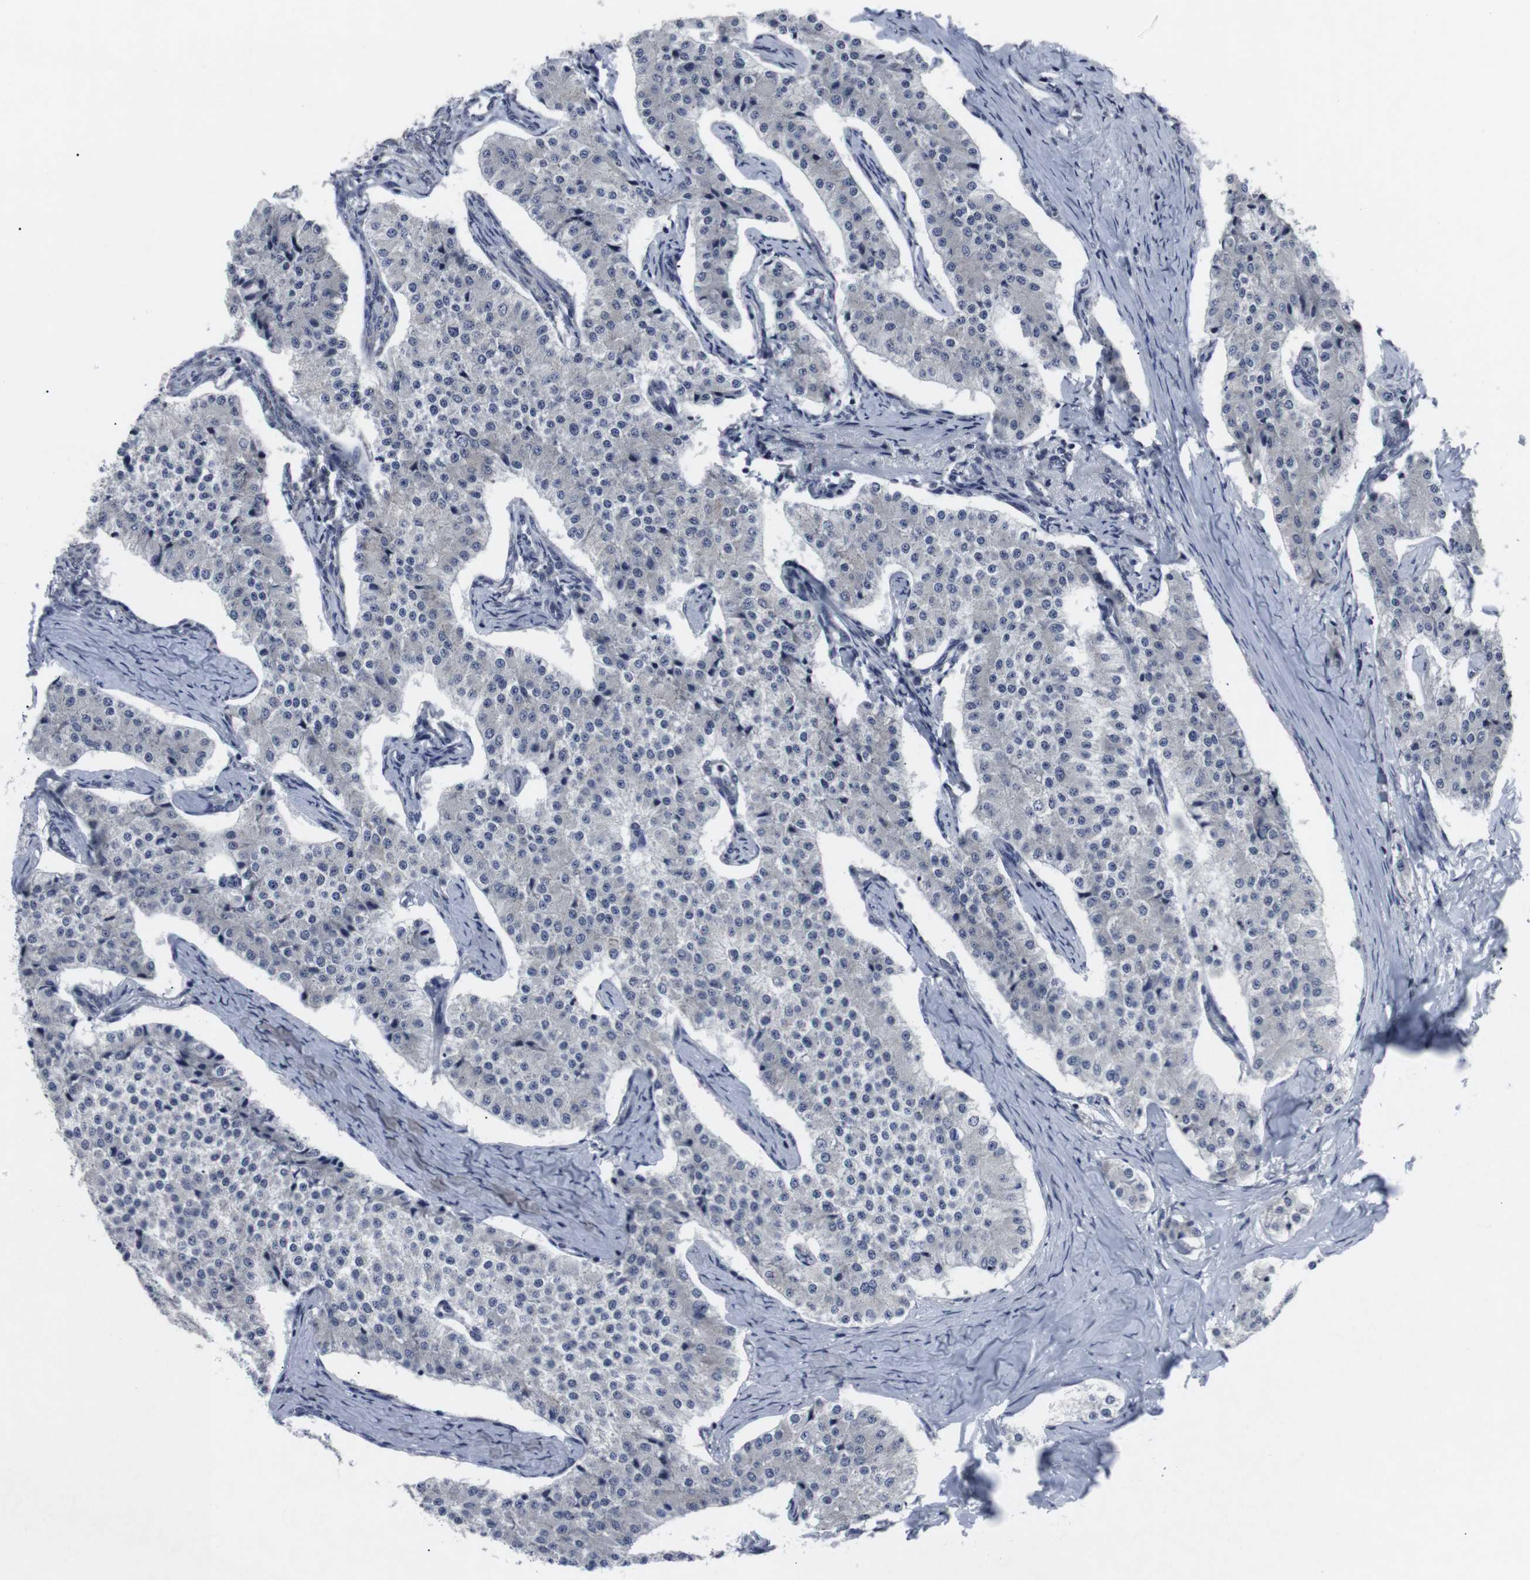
{"staining": {"intensity": "negative", "quantity": "none", "location": "none"}, "tissue": "carcinoid", "cell_type": "Tumor cells", "image_type": "cancer", "snomed": [{"axis": "morphology", "description": "Carcinoid, malignant, NOS"}, {"axis": "topography", "description": "Colon"}], "caption": "A histopathology image of human carcinoid is negative for staining in tumor cells.", "gene": "GEMIN2", "patient": {"sex": "female", "age": 52}}